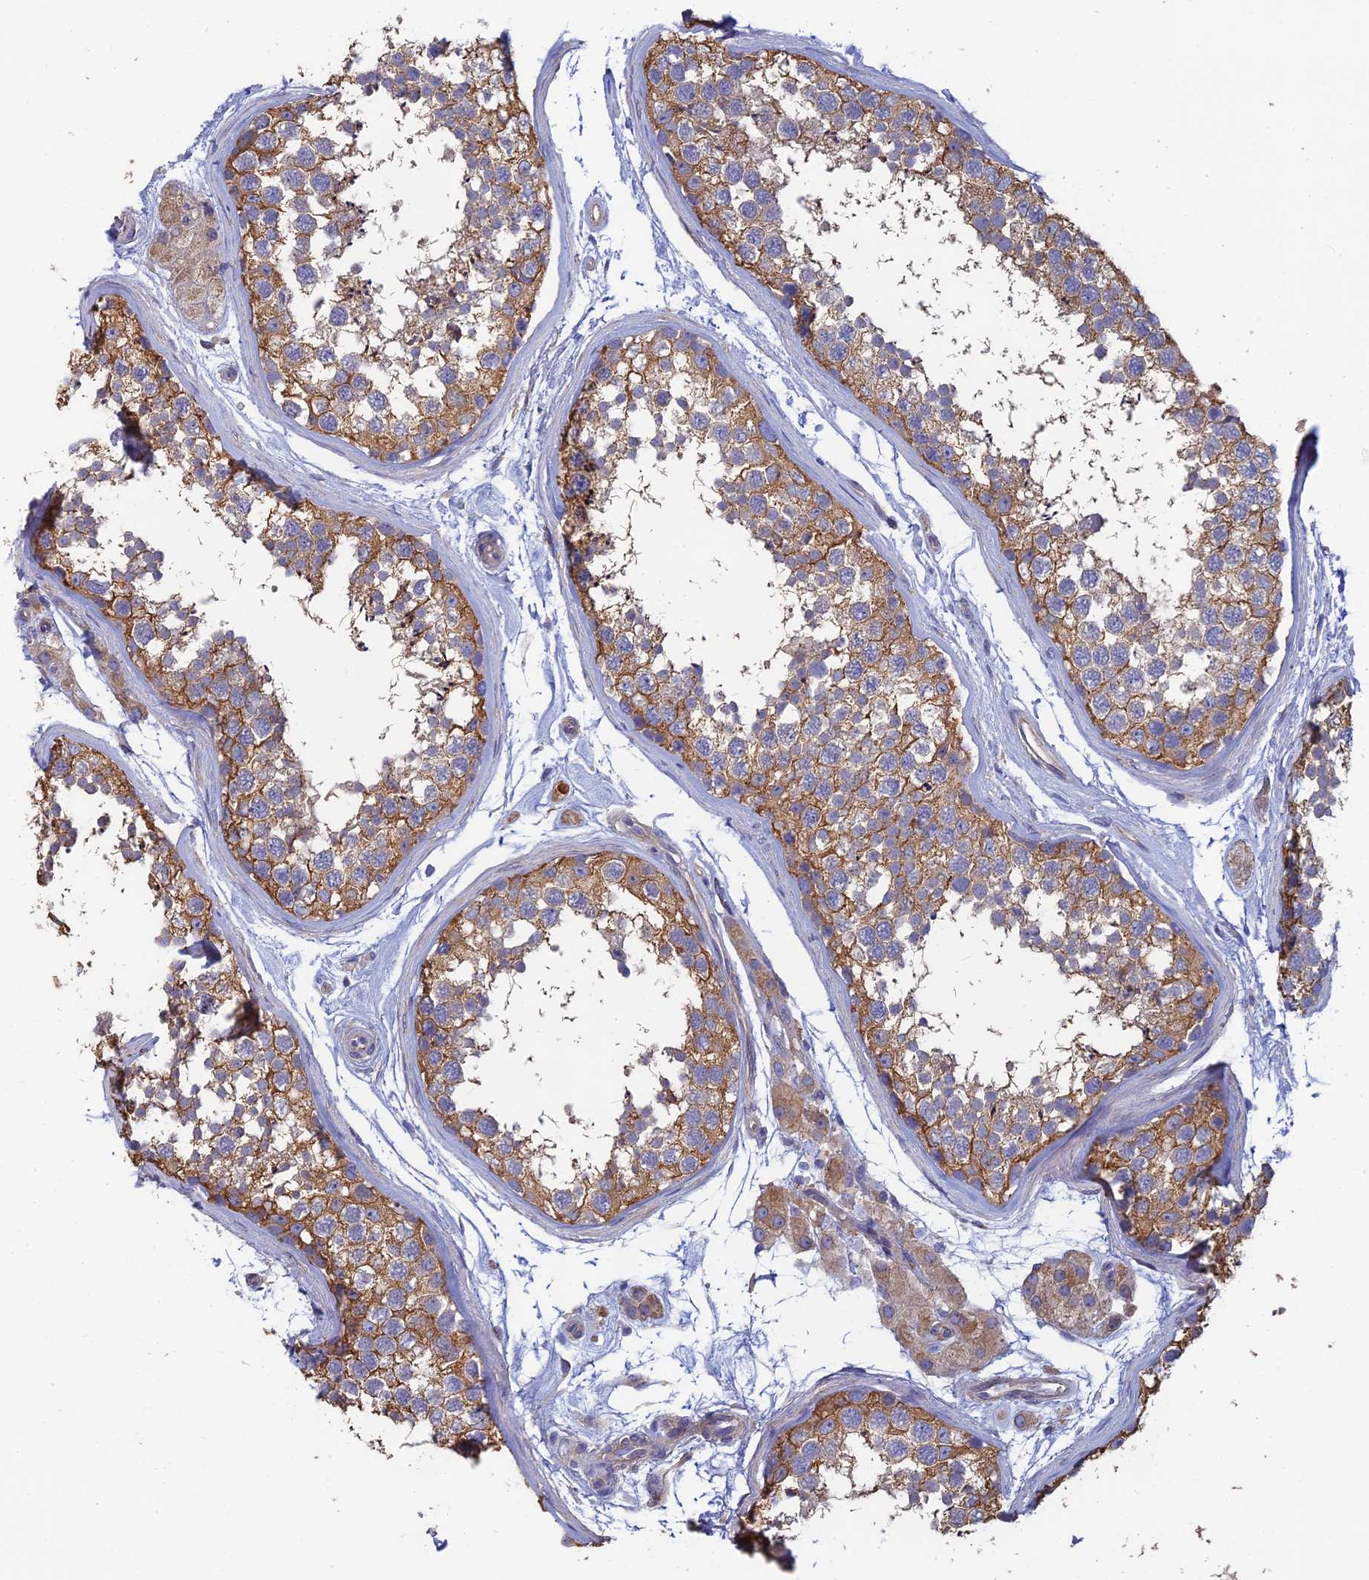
{"staining": {"intensity": "moderate", "quantity": ">75%", "location": "cytoplasmic/membranous"}, "tissue": "testis", "cell_type": "Cells in seminiferous ducts", "image_type": "normal", "snomed": [{"axis": "morphology", "description": "Normal tissue, NOS"}, {"axis": "topography", "description": "Testis"}], "caption": "A micrograph of testis stained for a protein demonstrates moderate cytoplasmic/membranous brown staining in cells in seminiferous ducts.", "gene": "PCDHA5", "patient": {"sex": "male", "age": 56}}